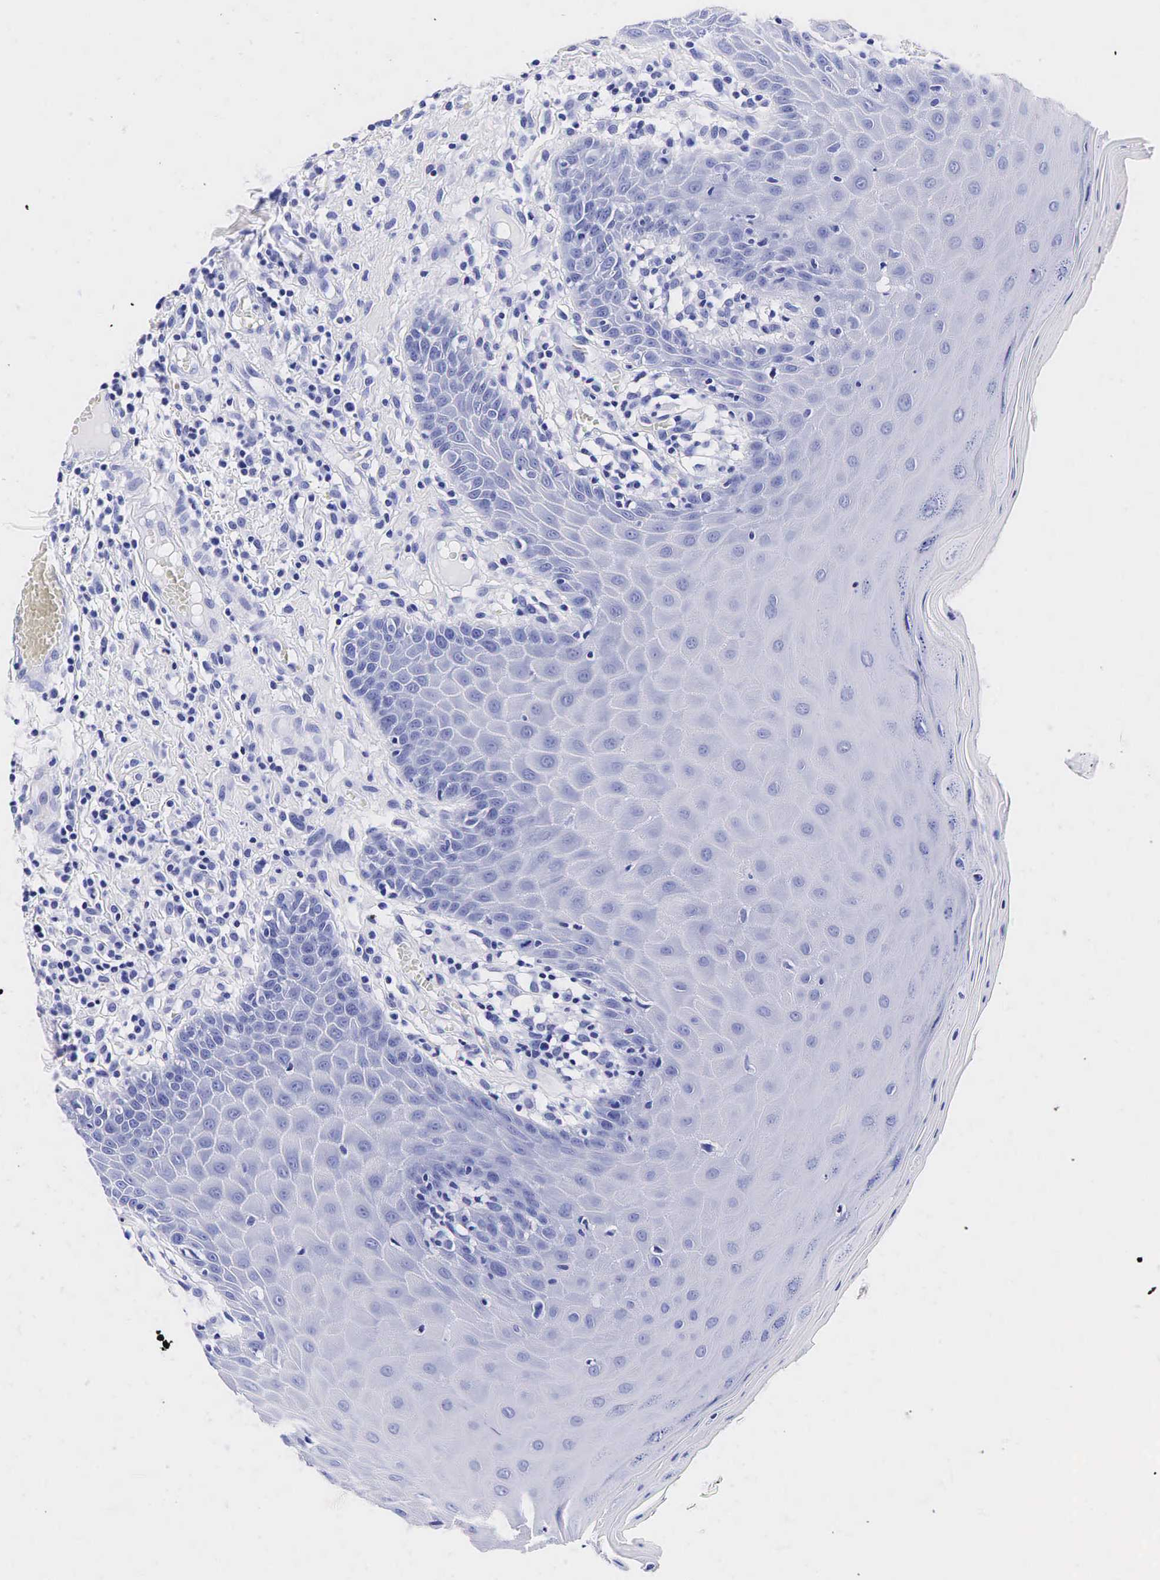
{"staining": {"intensity": "negative", "quantity": "none", "location": "none"}, "tissue": "oral mucosa", "cell_type": "Squamous epithelial cells", "image_type": "normal", "snomed": [{"axis": "morphology", "description": "Normal tissue, NOS"}, {"axis": "topography", "description": "Oral tissue"}], "caption": "High power microscopy image of an IHC histopathology image of normal oral mucosa, revealing no significant staining in squamous epithelial cells.", "gene": "KLK3", "patient": {"sex": "female", "age": 56}}